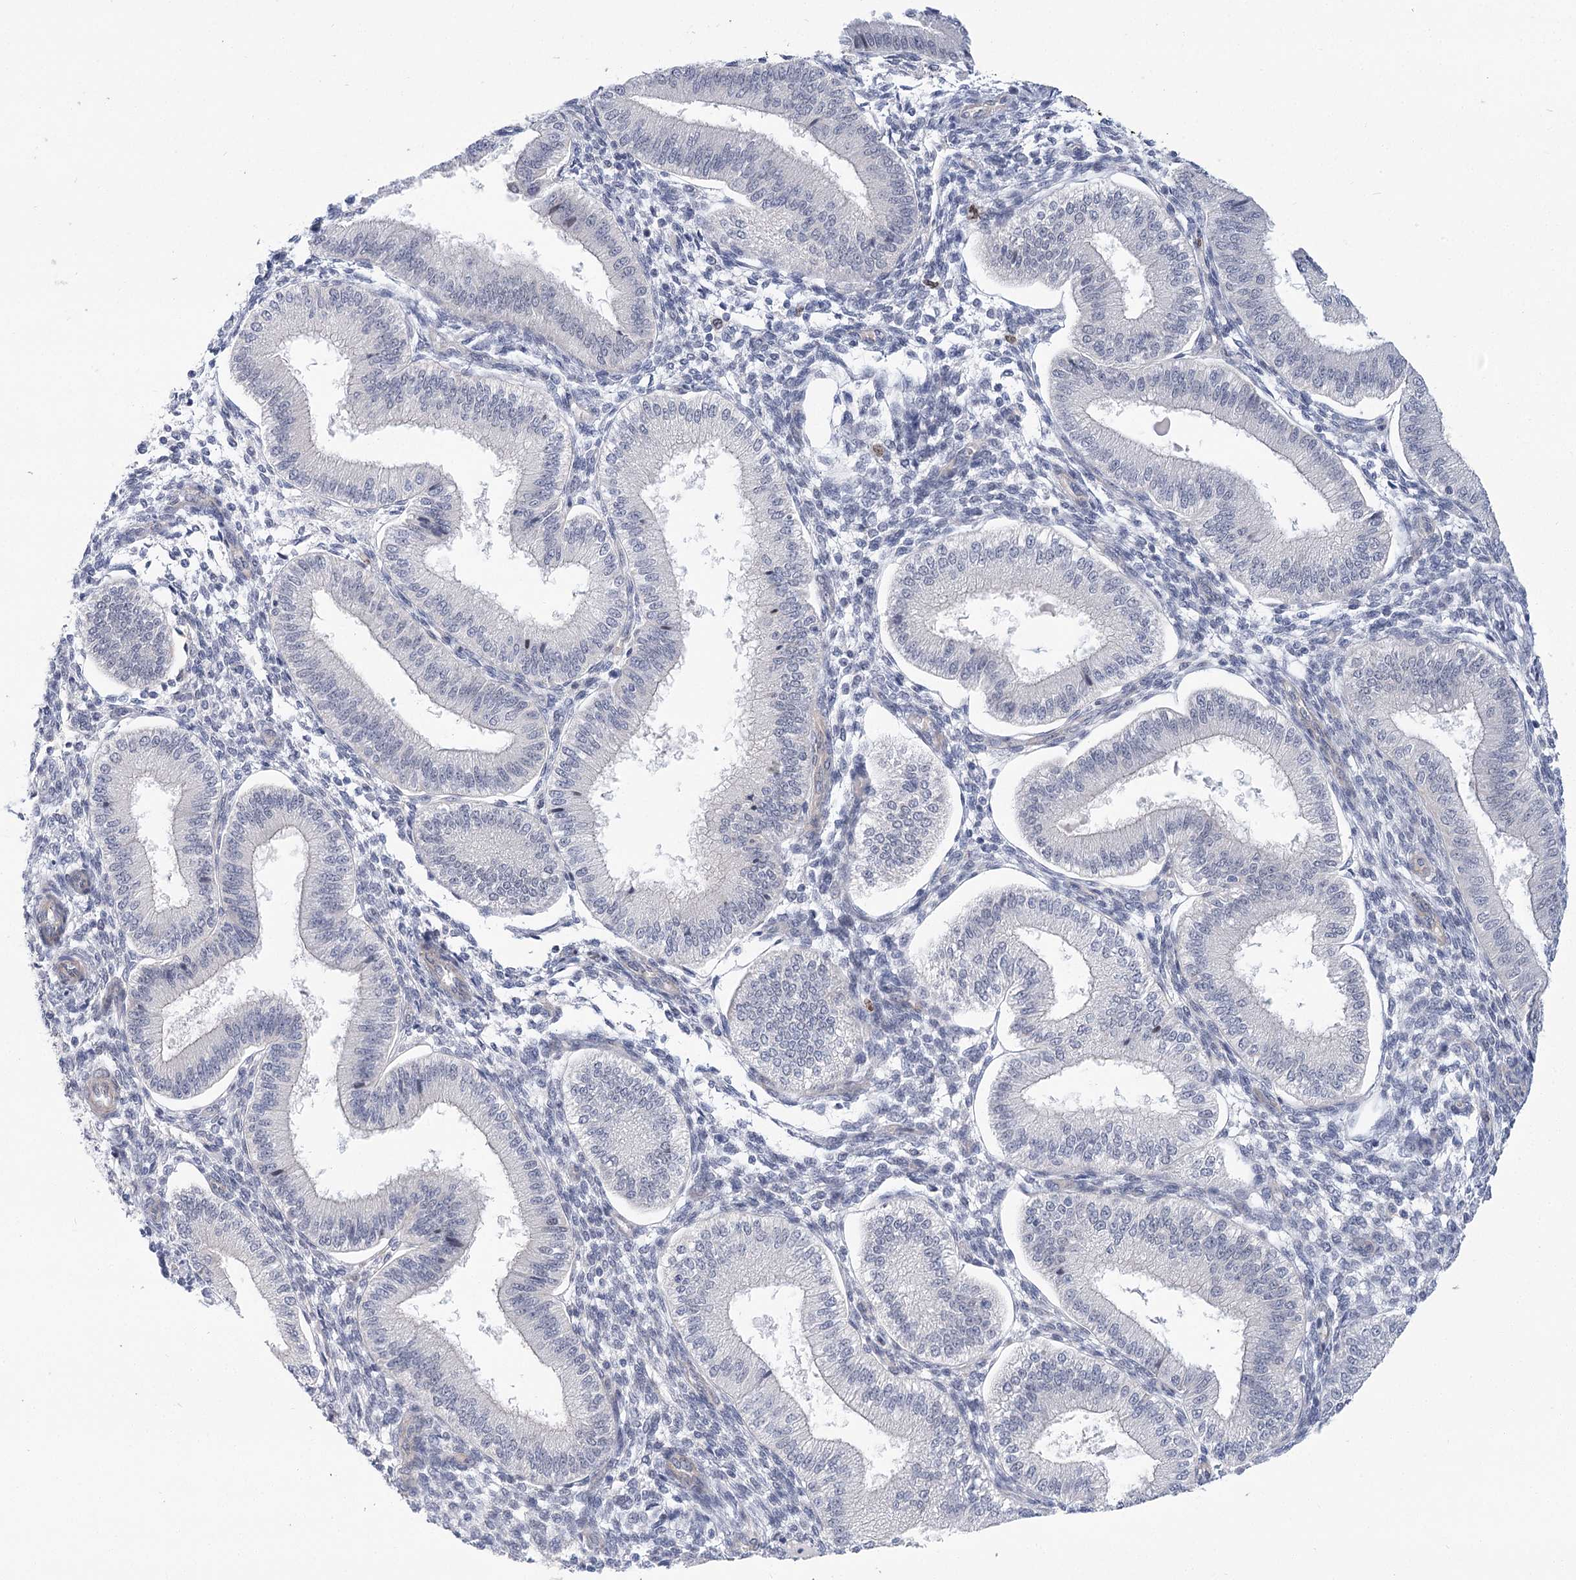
{"staining": {"intensity": "negative", "quantity": "none", "location": "none"}, "tissue": "endometrium", "cell_type": "Cells in endometrial stroma", "image_type": "normal", "snomed": [{"axis": "morphology", "description": "Normal tissue, NOS"}, {"axis": "topography", "description": "Endometrium"}], "caption": "A high-resolution image shows immunohistochemistry (IHC) staining of unremarkable endometrium, which demonstrates no significant staining in cells in endometrial stroma.", "gene": "THAP6", "patient": {"sex": "female", "age": 39}}